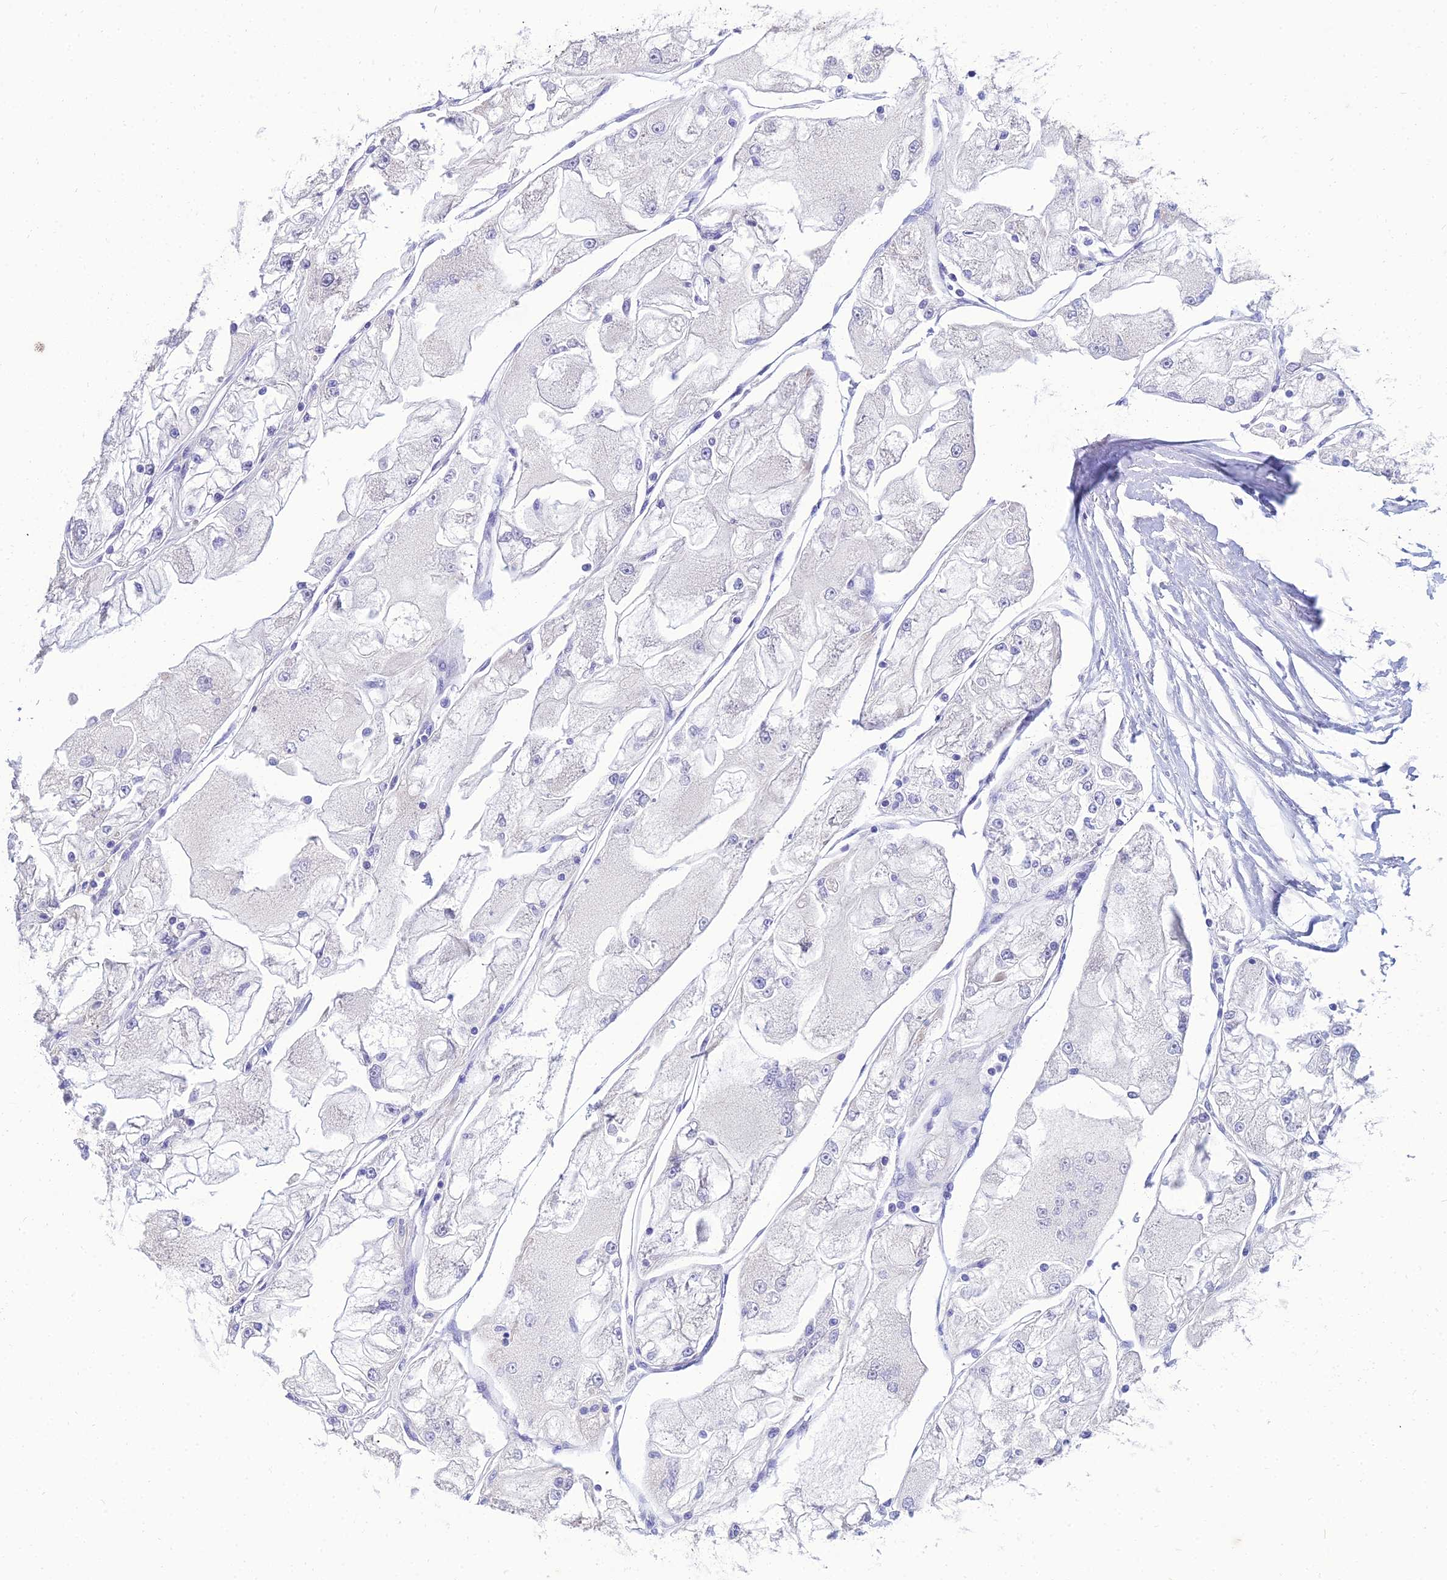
{"staining": {"intensity": "negative", "quantity": "none", "location": "none"}, "tissue": "renal cancer", "cell_type": "Tumor cells", "image_type": "cancer", "snomed": [{"axis": "morphology", "description": "Adenocarcinoma, NOS"}, {"axis": "topography", "description": "Kidney"}], "caption": "A histopathology image of renal cancer (adenocarcinoma) stained for a protein exhibits no brown staining in tumor cells. (Brightfield microscopy of DAB (3,3'-diaminobenzidine) IHC at high magnification).", "gene": "NPY", "patient": {"sex": "female", "age": 72}}